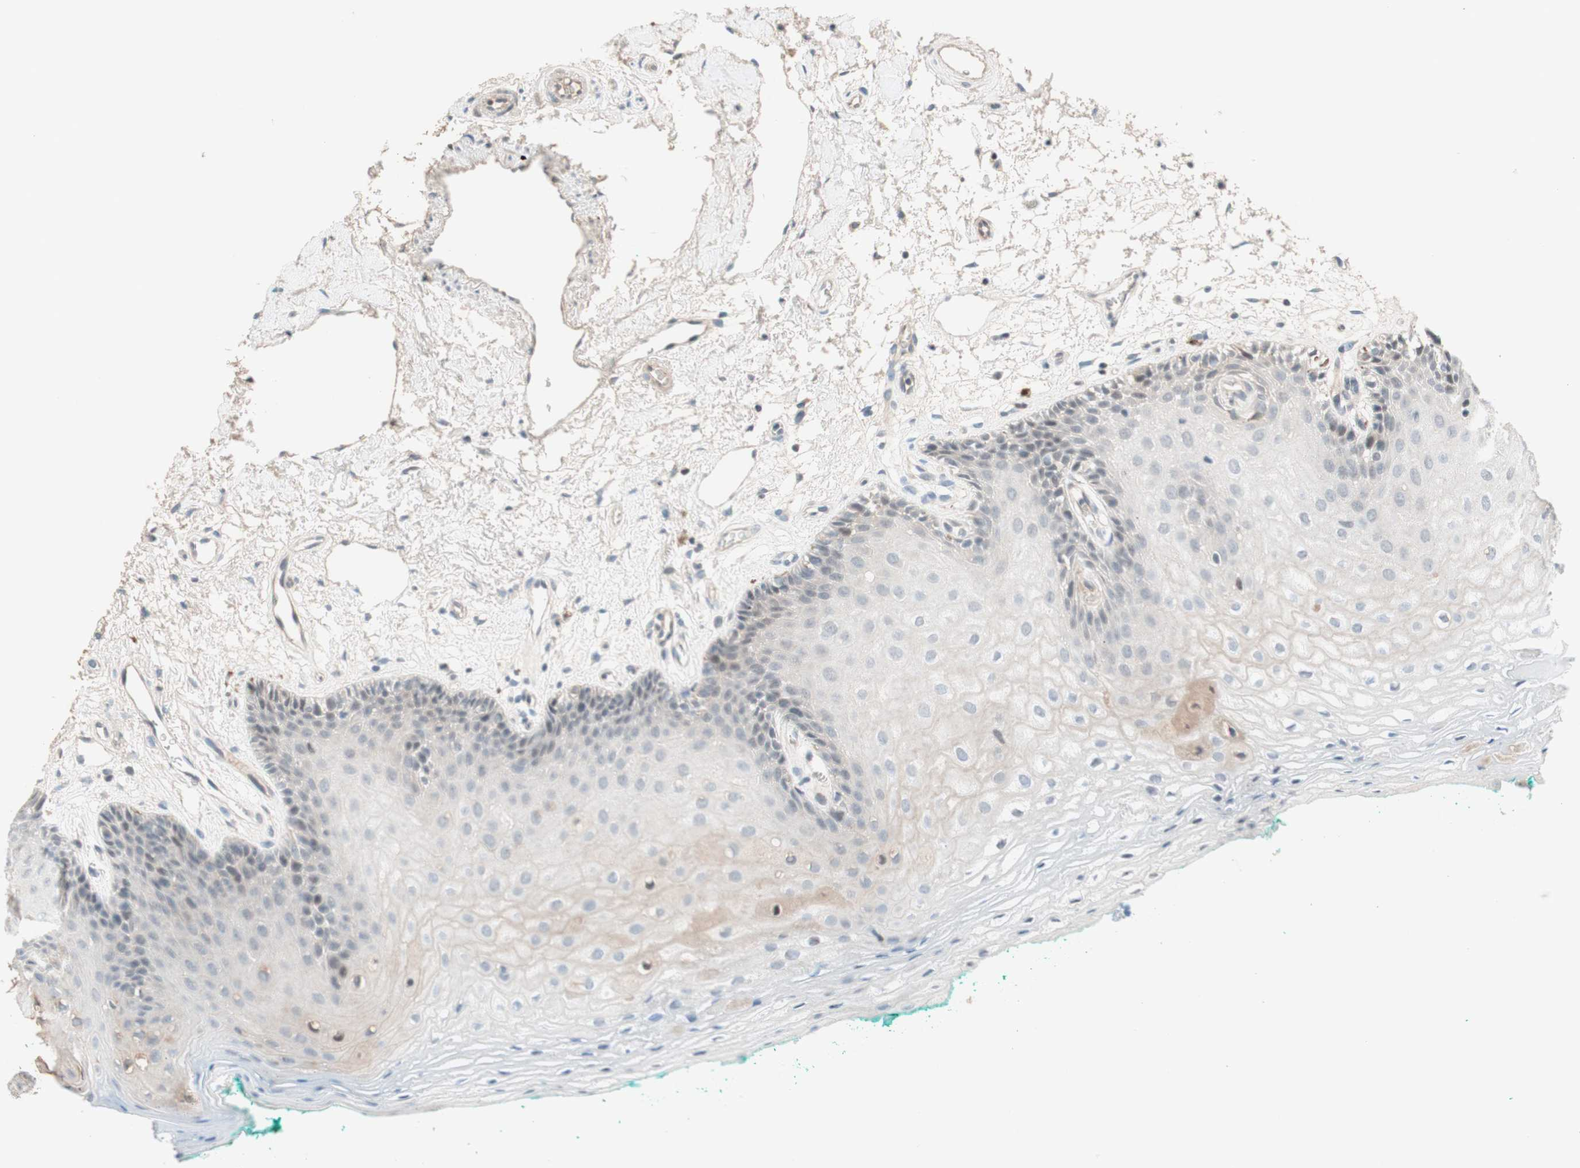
{"staining": {"intensity": "negative", "quantity": "none", "location": "none"}, "tissue": "oral mucosa", "cell_type": "Squamous epithelial cells", "image_type": "normal", "snomed": [{"axis": "morphology", "description": "Normal tissue, NOS"}, {"axis": "topography", "description": "Skeletal muscle"}, {"axis": "topography", "description": "Oral tissue"}, {"axis": "topography", "description": "Peripheral nerve tissue"}], "caption": "The immunohistochemistry image has no significant positivity in squamous epithelial cells of oral mucosa. The staining was performed using DAB (3,3'-diaminobenzidine) to visualize the protein expression in brown, while the nuclei were stained in blue with hematoxylin (Magnification: 20x).", "gene": "JPH1", "patient": {"sex": "female", "age": 84}}